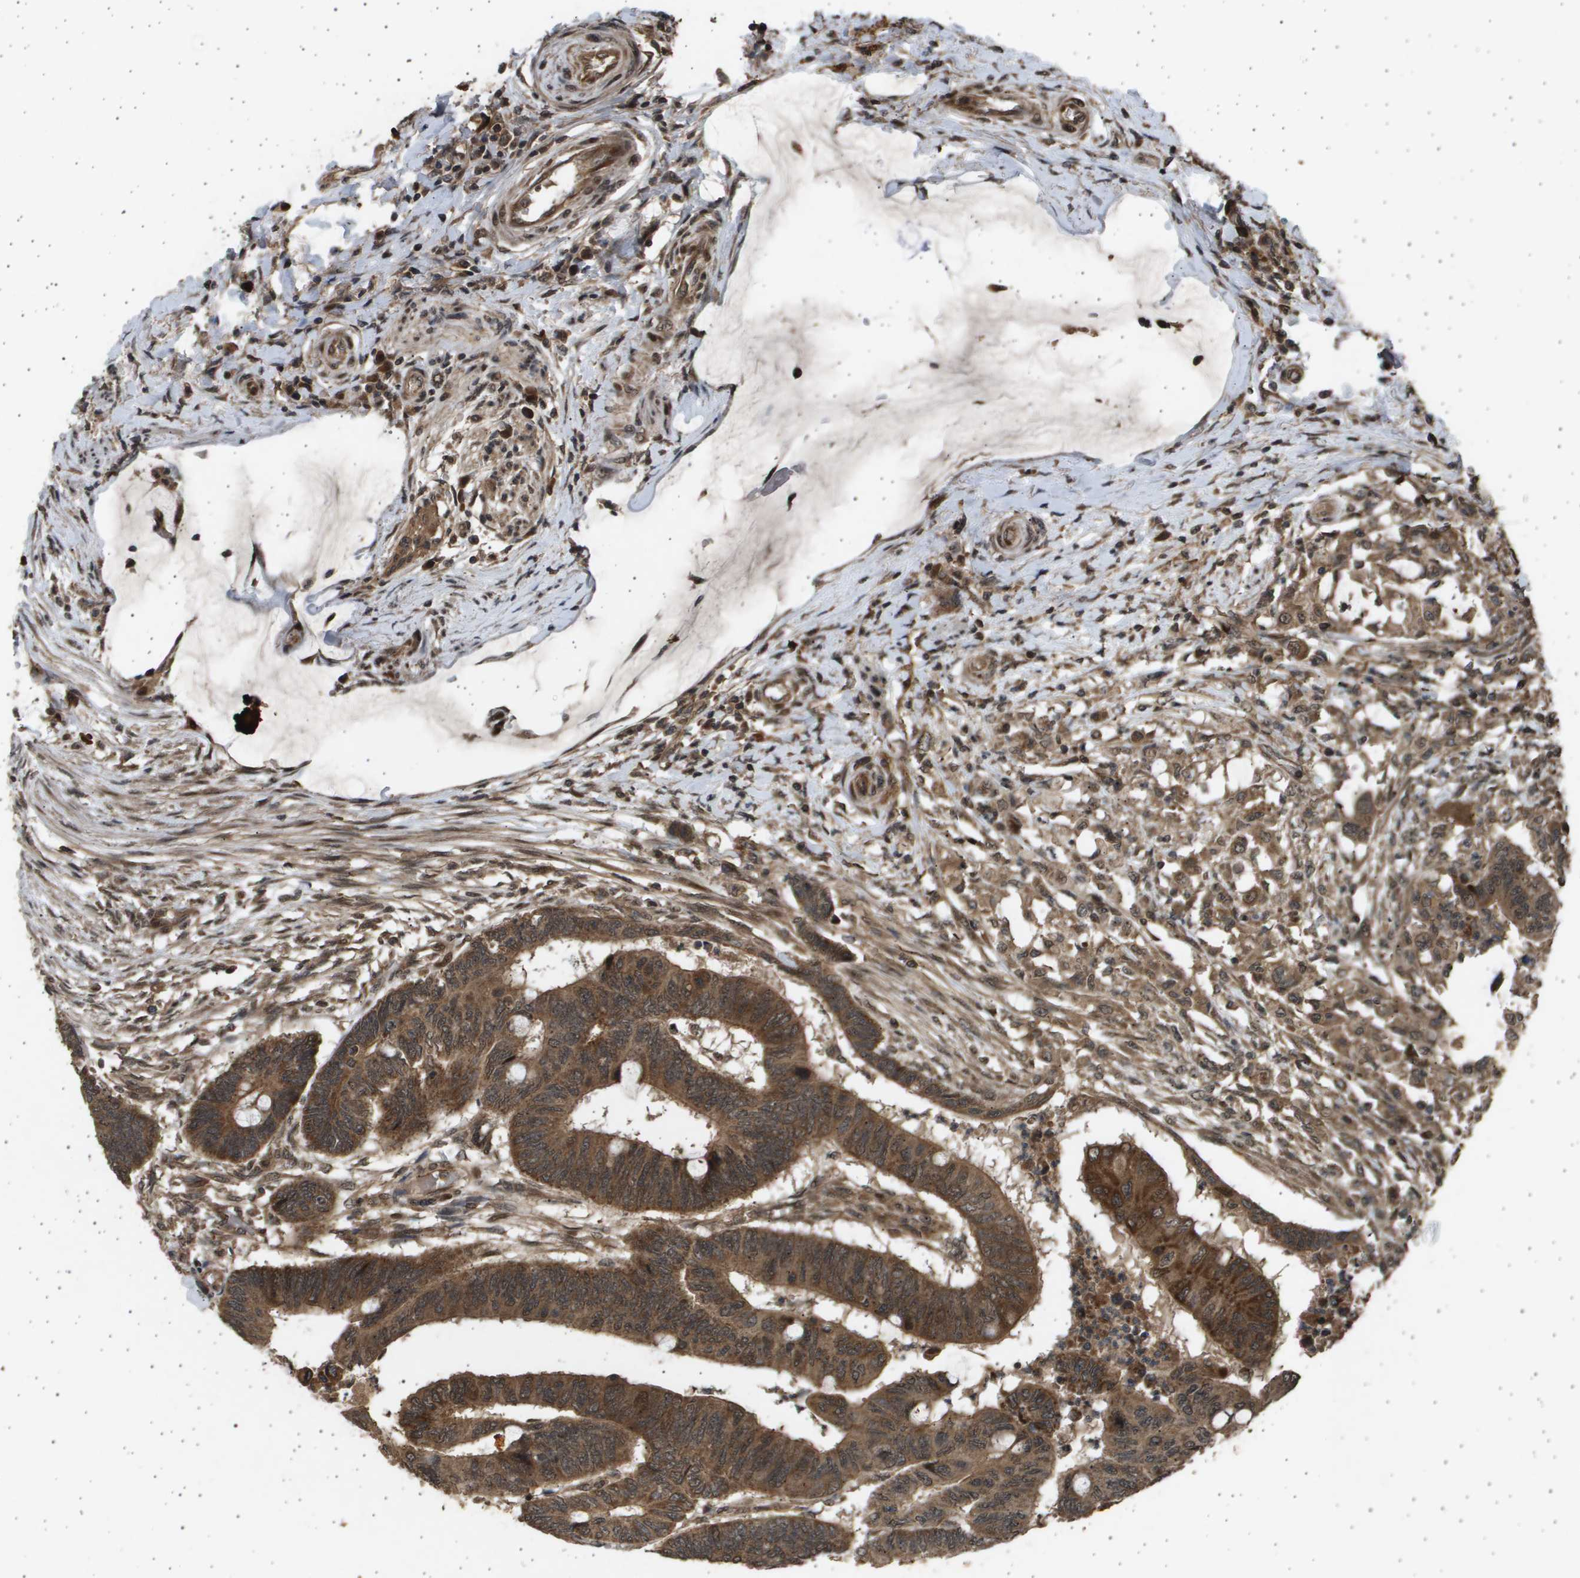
{"staining": {"intensity": "moderate", "quantity": ">75%", "location": "cytoplasmic/membranous,nuclear"}, "tissue": "colorectal cancer", "cell_type": "Tumor cells", "image_type": "cancer", "snomed": [{"axis": "morphology", "description": "Normal tissue, NOS"}, {"axis": "morphology", "description": "Adenocarcinoma, NOS"}, {"axis": "topography", "description": "Rectum"}, {"axis": "topography", "description": "Peripheral nerve tissue"}], "caption": "The histopathology image exhibits immunohistochemical staining of colorectal cancer (adenocarcinoma). There is moderate cytoplasmic/membranous and nuclear staining is appreciated in about >75% of tumor cells.", "gene": "TNRC6A", "patient": {"sex": "male", "age": 92}}